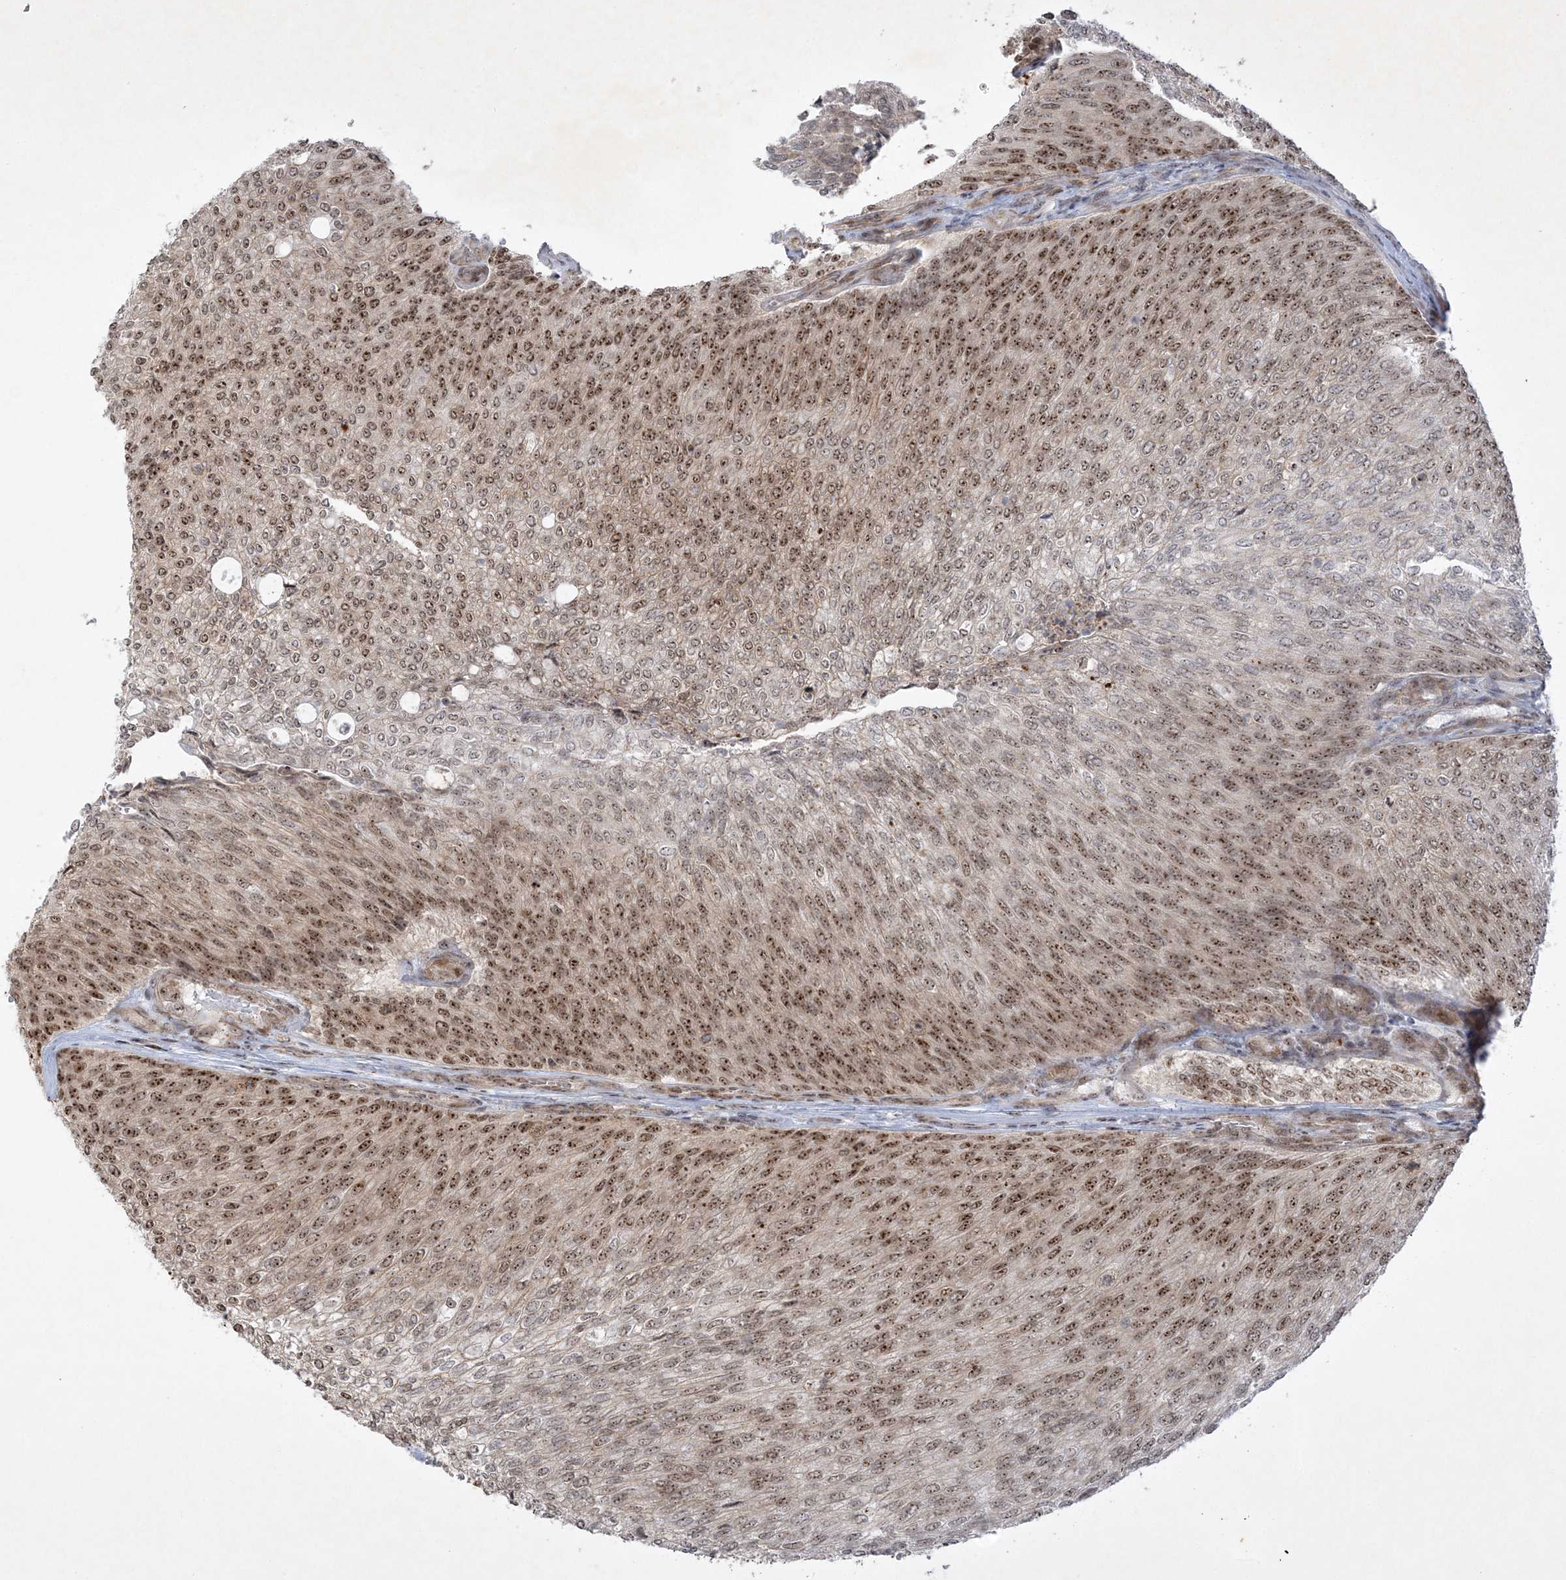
{"staining": {"intensity": "moderate", "quantity": ">75%", "location": "cytoplasmic/membranous,nuclear"}, "tissue": "urothelial cancer", "cell_type": "Tumor cells", "image_type": "cancer", "snomed": [{"axis": "morphology", "description": "Urothelial carcinoma, Low grade"}, {"axis": "topography", "description": "Urinary bladder"}], "caption": "Urothelial cancer tissue exhibits moderate cytoplasmic/membranous and nuclear staining in about >75% of tumor cells", "gene": "NPM3", "patient": {"sex": "female", "age": 79}}